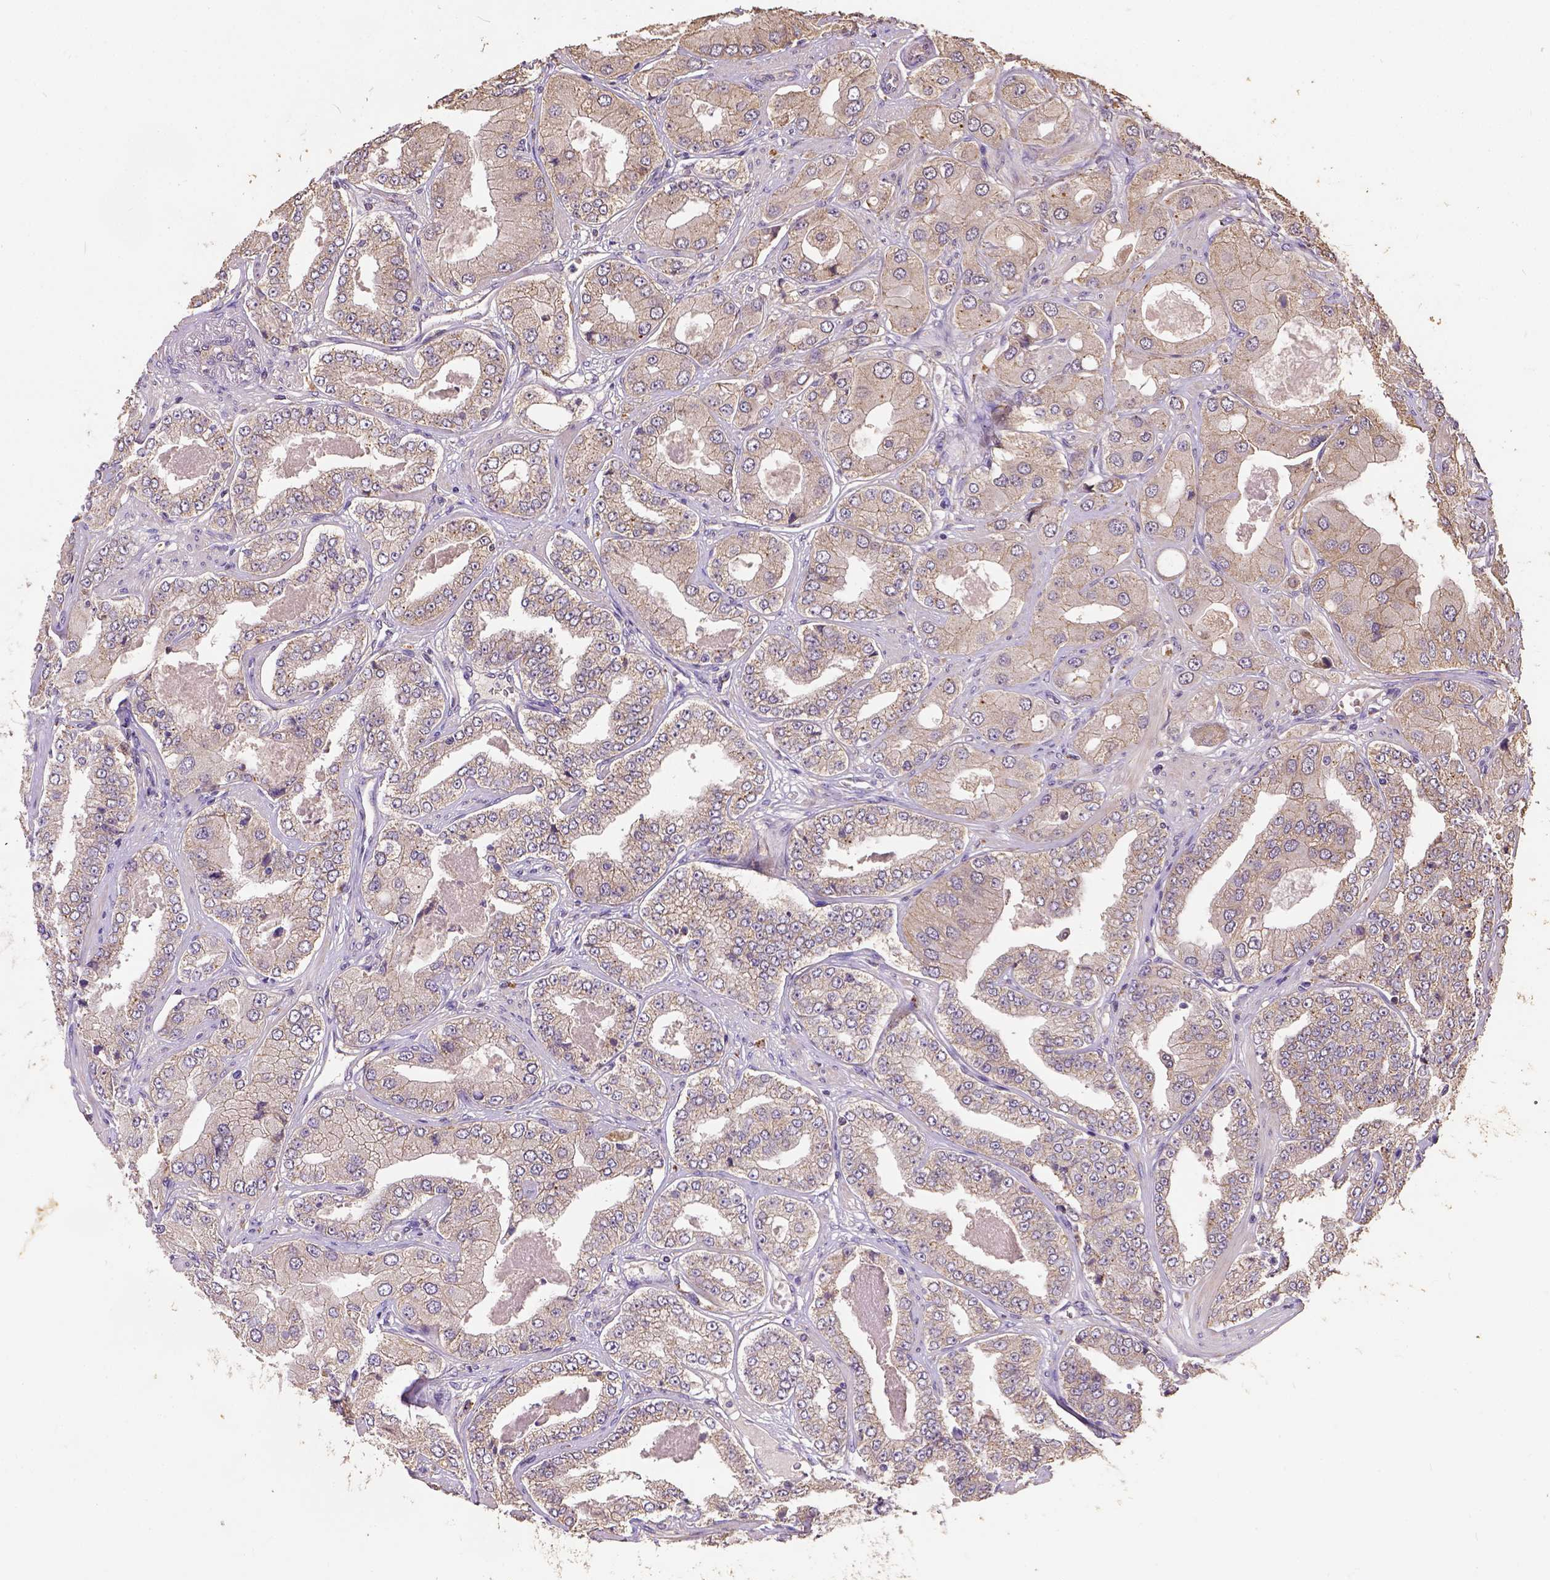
{"staining": {"intensity": "weak", "quantity": ">75%", "location": "cytoplasmic/membranous"}, "tissue": "prostate cancer", "cell_type": "Tumor cells", "image_type": "cancer", "snomed": [{"axis": "morphology", "description": "Adenocarcinoma, Low grade"}, {"axis": "topography", "description": "Prostate"}], "caption": "Prostate adenocarcinoma (low-grade) tissue demonstrates weak cytoplasmic/membranous positivity in about >75% of tumor cells, visualized by immunohistochemistry.", "gene": "ATP1B3", "patient": {"sex": "male", "age": 60}}